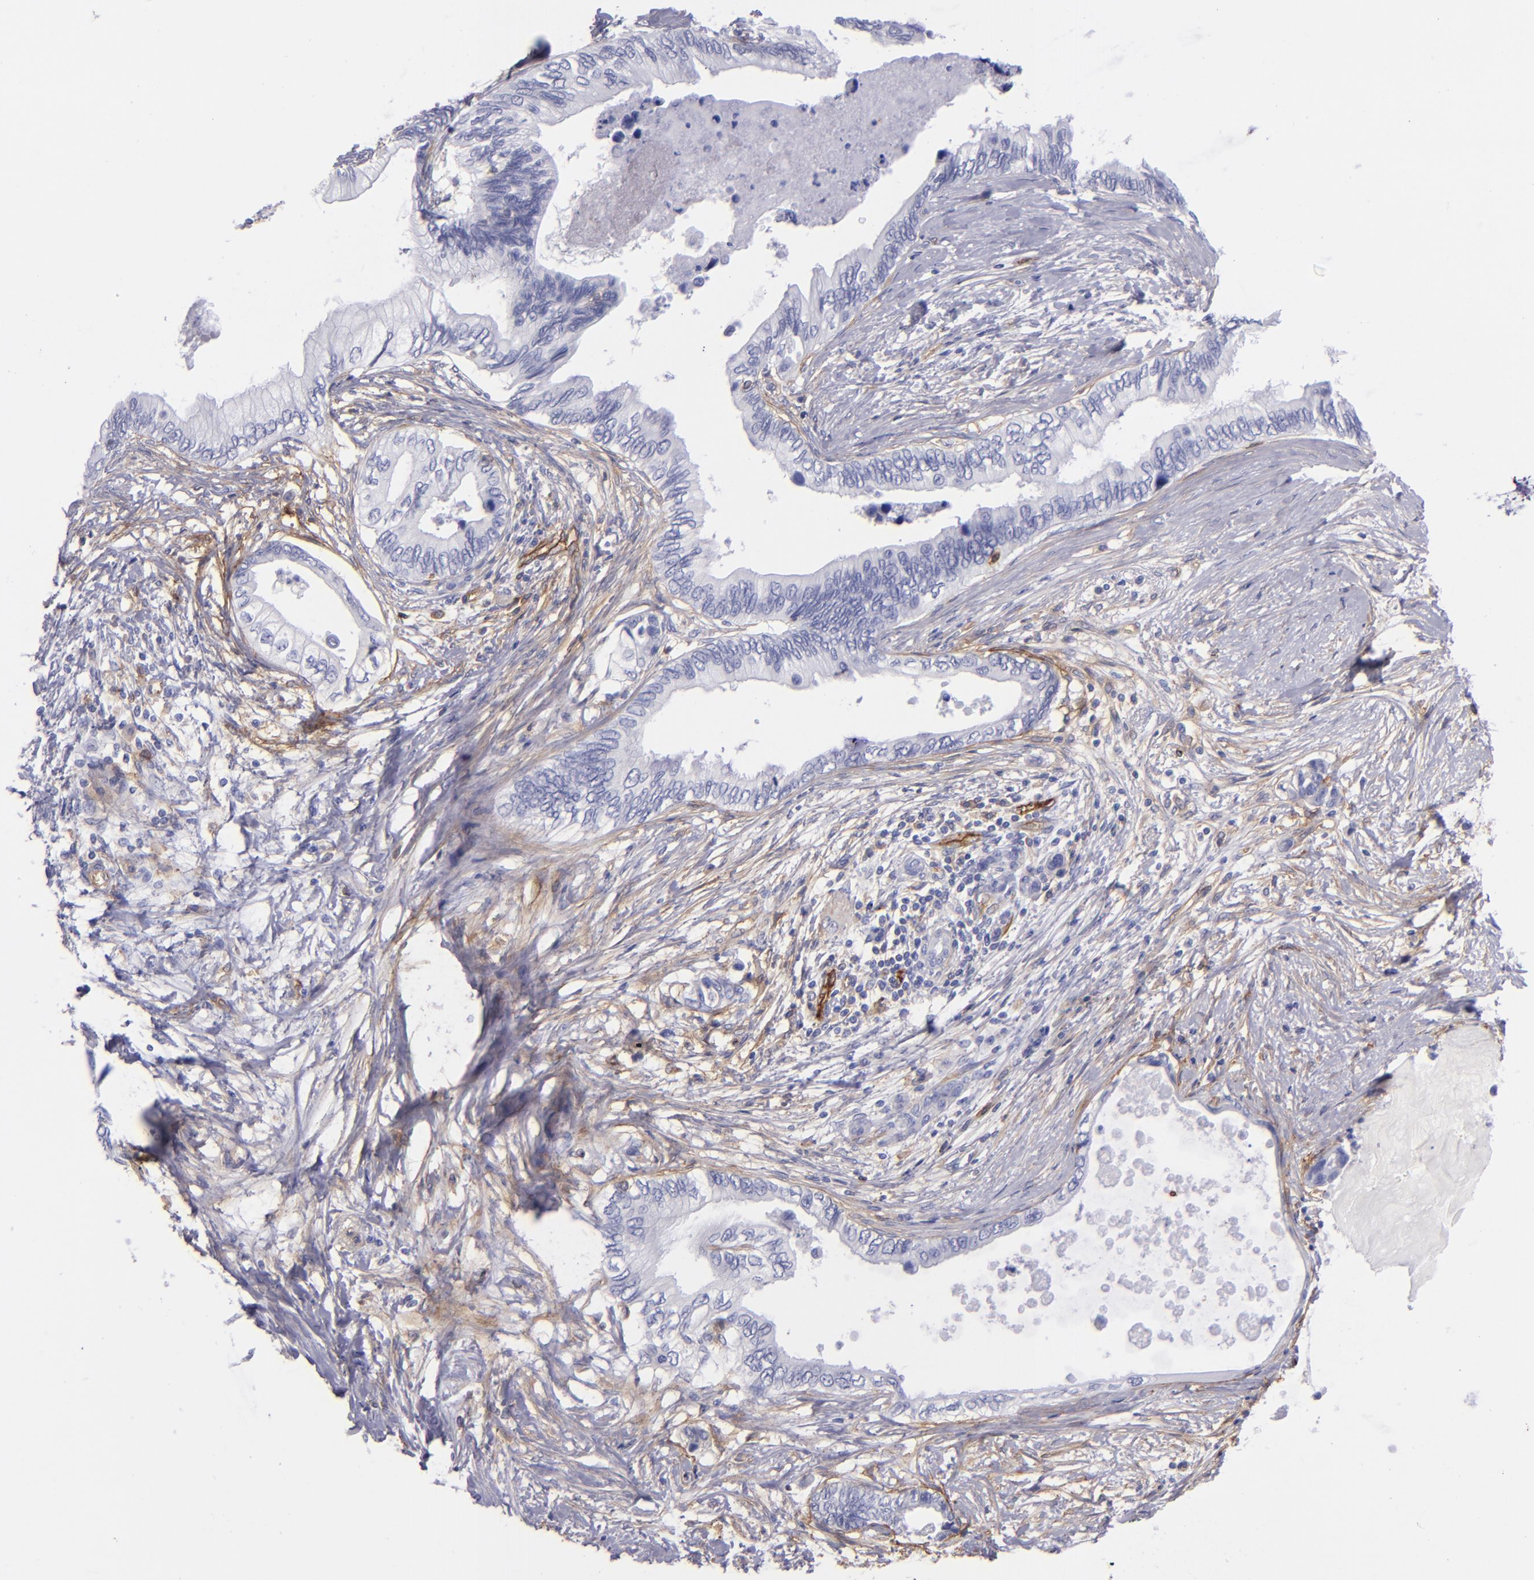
{"staining": {"intensity": "negative", "quantity": "none", "location": "none"}, "tissue": "pancreatic cancer", "cell_type": "Tumor cells", "image_type": "cancer", "snomed": [{"axis": "morphology", "description": "Adenocarcinoma, NOS"}, {"axis": "topography", "description": "Pancreas"}], "caption": "Pancreatic cancer (adenocarcinoma) was stained to show a protein in brown. There is no significant staining in tumor cells.", "gene": "ENTPD1", "patient": {"sex": "female", "age": 66}}